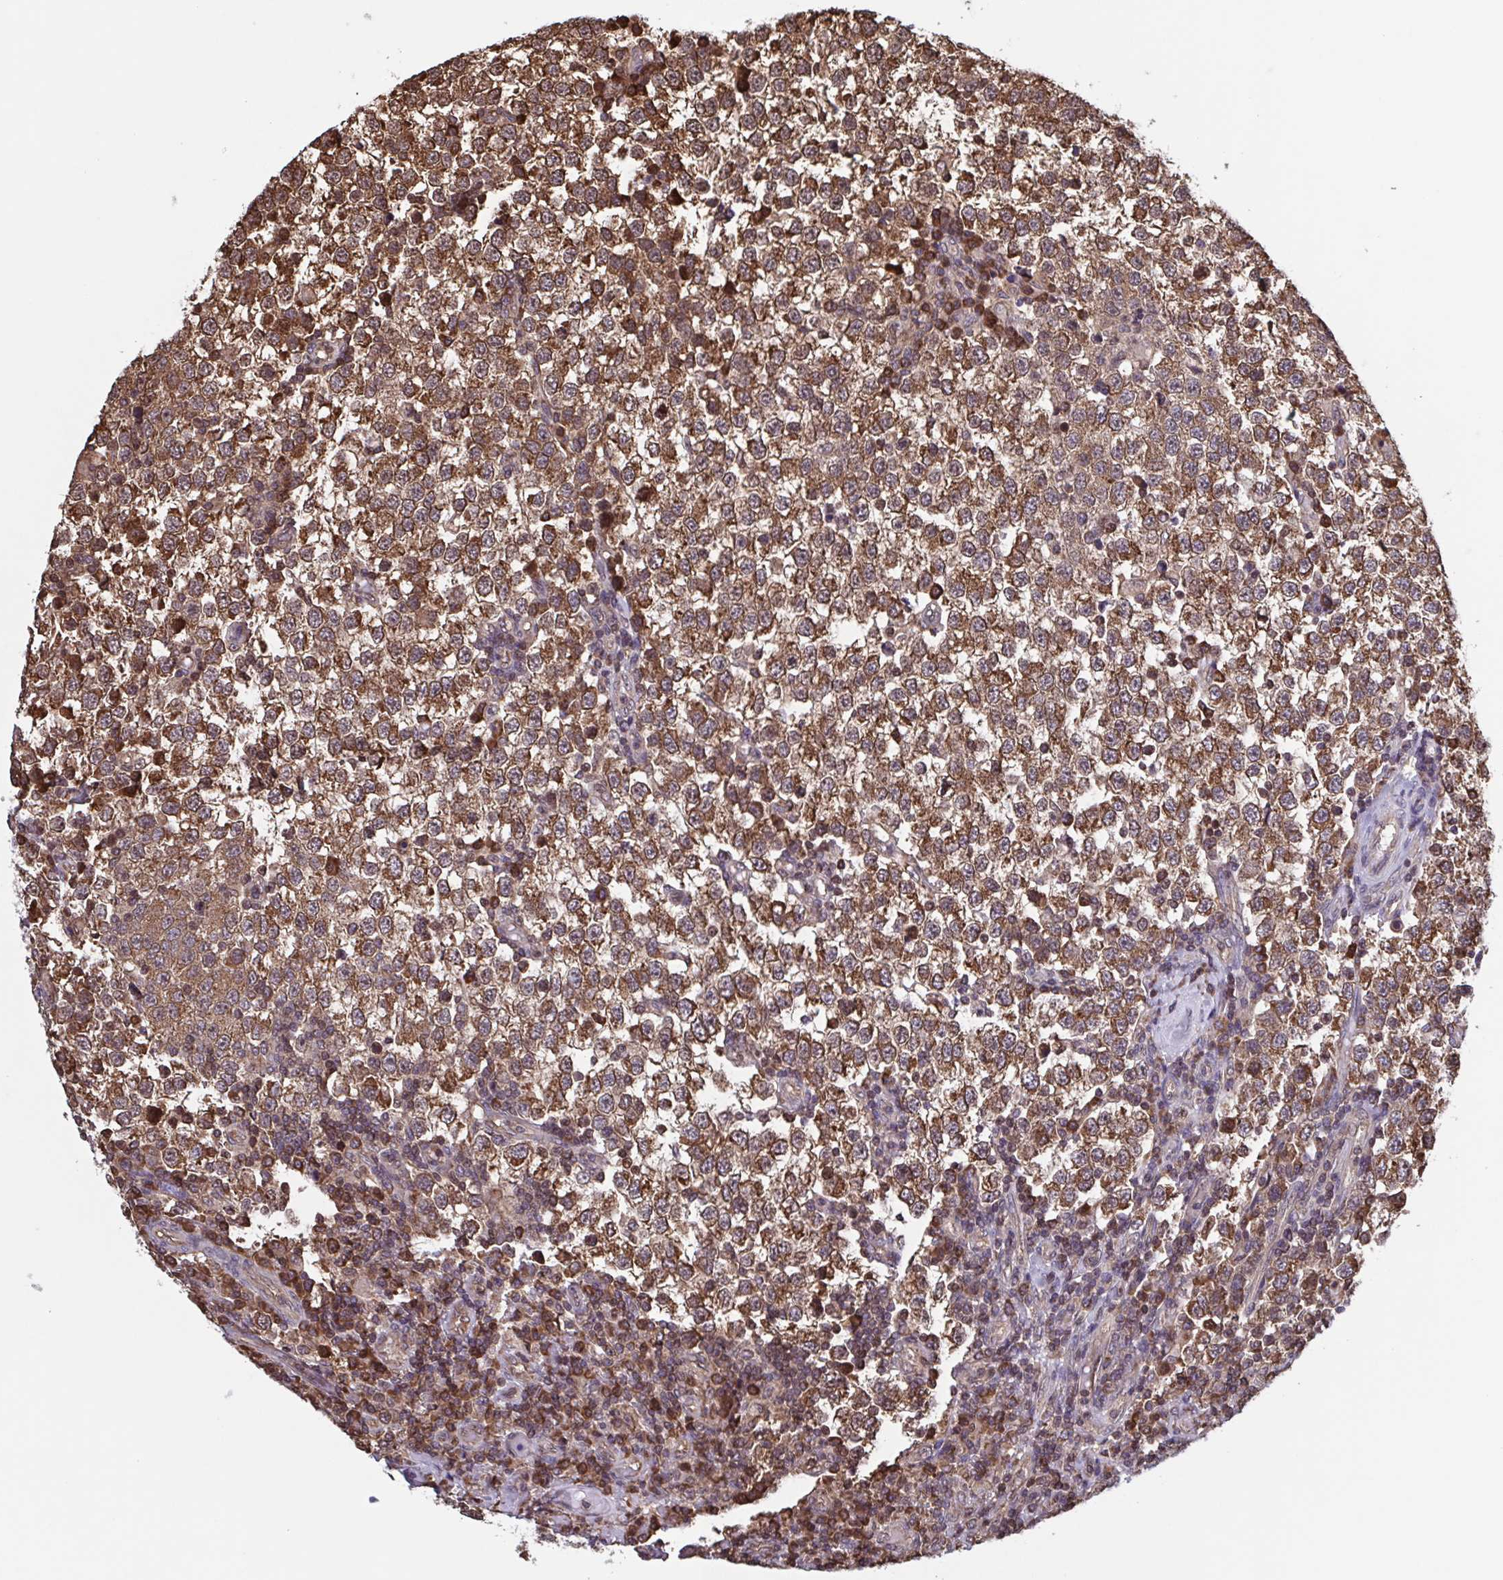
{"staining": {"intensity": "moderate", "quantity": ">75%", "location": "cytoplasmic/membranous"}, "tissue": "testis cancer", "cell_type": "Tumor cells", "image_type": "cancer", "snomed": [{"axis": "morphology", "description": "Seminoma, NOS"}, {"axis": "topography", "description": "Testis"}], "caption": "Tumor cells show moderate cytoplasmic/membranous staining in about >75% of cells in testis cancer. The protein is shown in brown color, while the nuclei are stained blue.", "gene": "SEC63", "patient": {"sex": "male", "age": 34}}